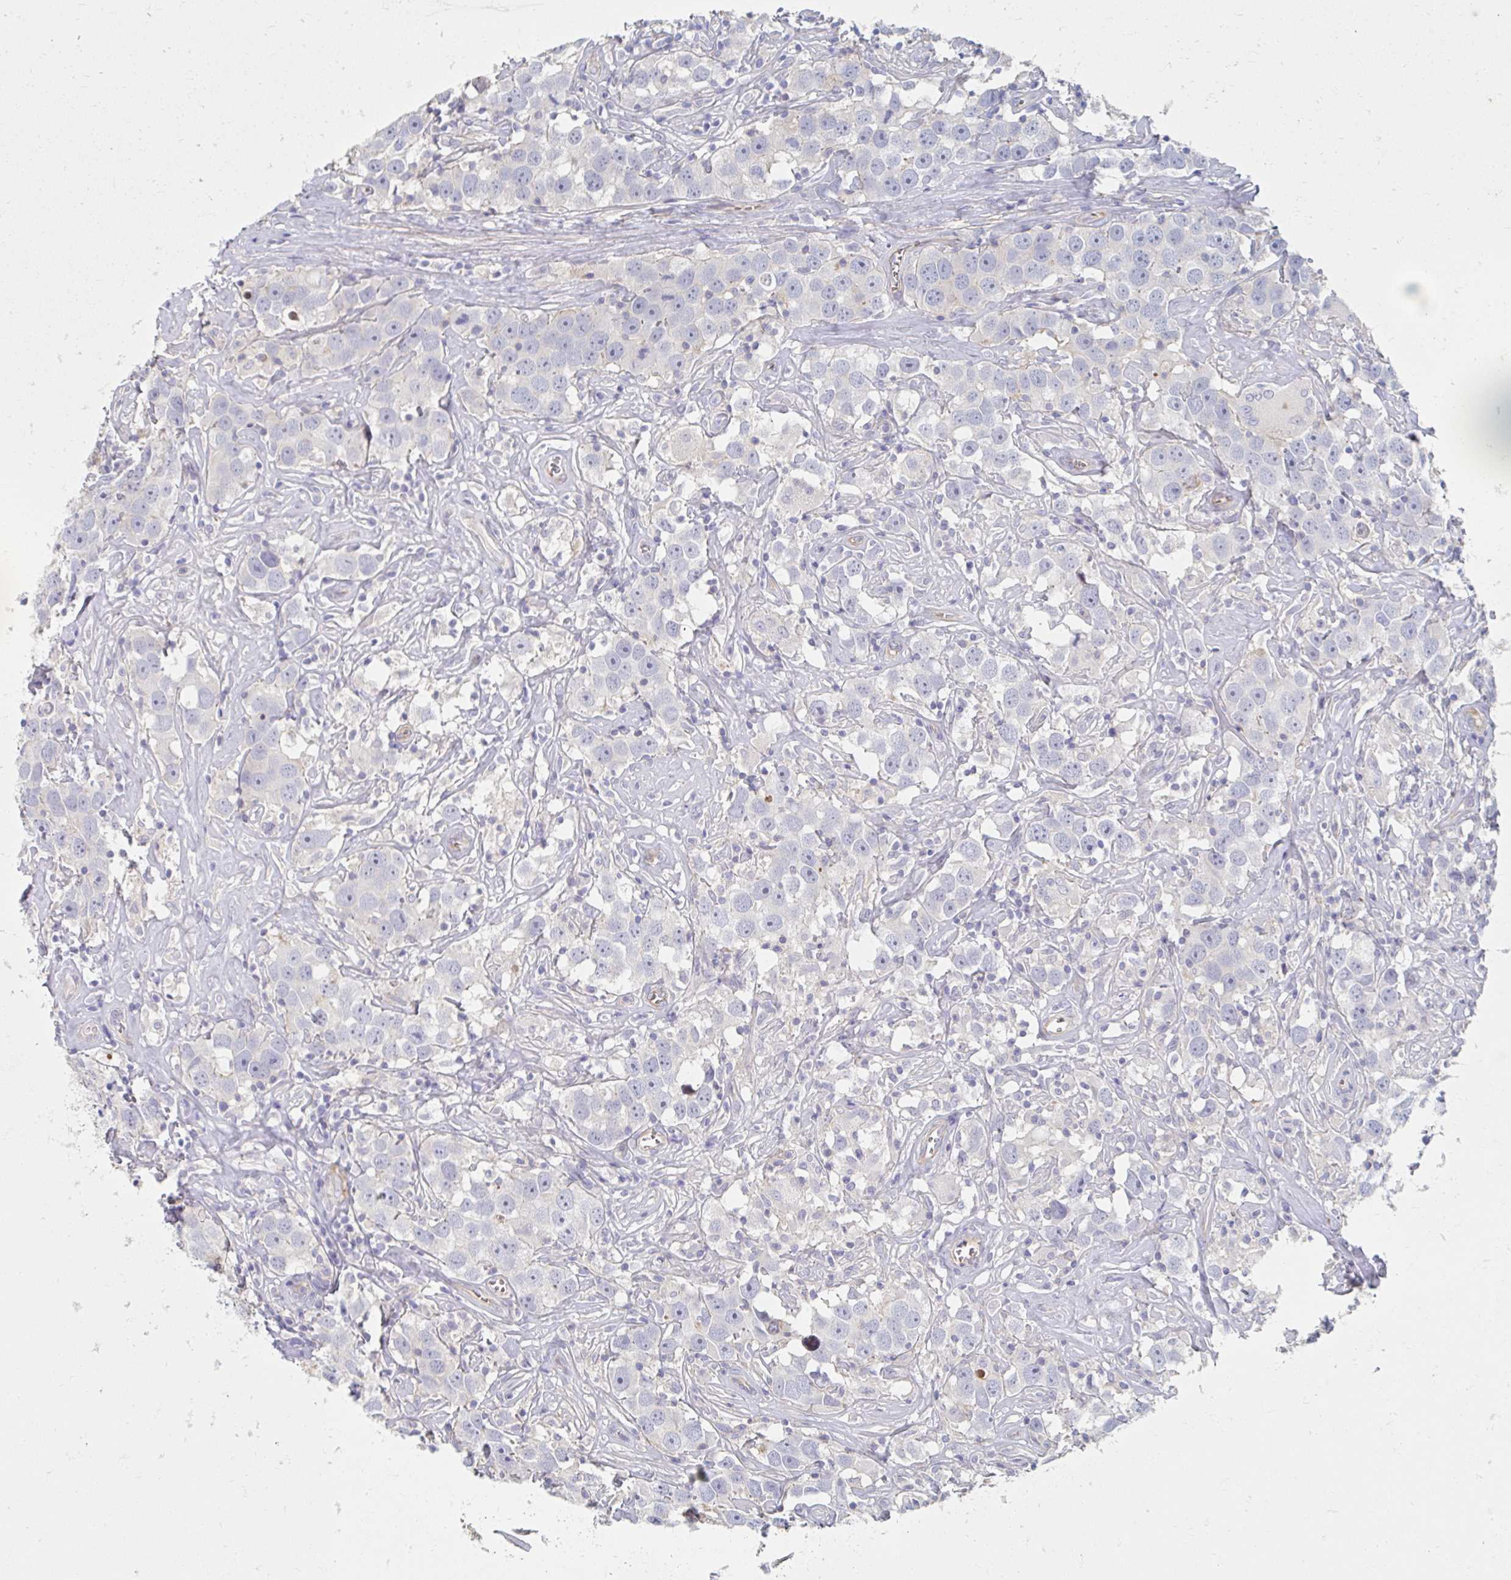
{"staining": {"intensity": "negative", "quantity": "none", "location": "none"}, "tissue": "testis cancer", "cell_type": "Tumor cells", "image_type": "cancer", "snomed": [{"axis": "morphology", "description": "Seminoma, NOS"}, {"axis": "topography", "description": "Testis"}], "caption": "The micrograph demonstrates no staining of tumor cells in testis seminoma.", "gene": "MYLK2", "patient": {"sex": "male", "age": 49}}